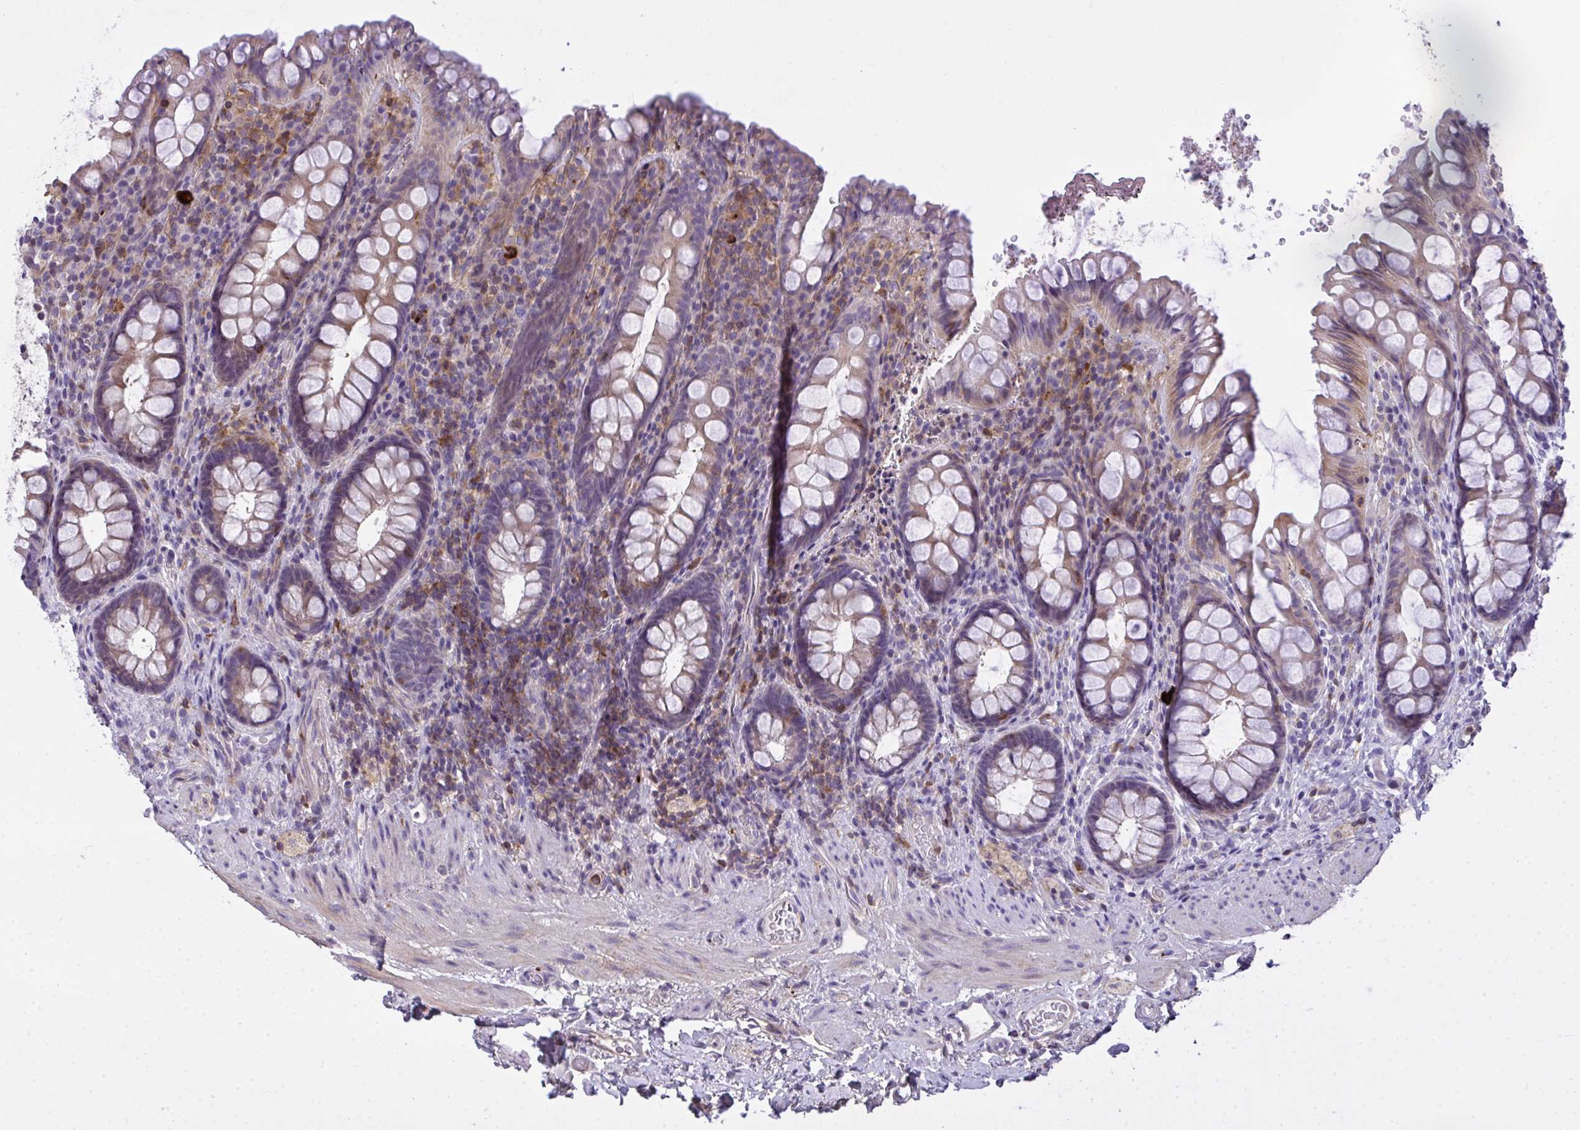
{"staining": {"intensity": "weak", "quantity": "25%-75%", "location": "cytoplasmic/membranous"}, "tissue": "rectum", "cell_type": "Glandular cells", "image_type": "normal", "snomed": [{"axis": "morphology", "description": "Normal tissue, NOS"}, {"axis": "topography", "description": "Rectum"}, {"axis": "topography", "description": "Peripheral nerve tissue"}], "caption": "This is a photomicrograph of IHC staining of benign rectum, which shows weak positivity in the cytoplasmic/membranous of glandular cells.", "gene": "AP5M1", "patient": {"sex": "female", "age": 69}}